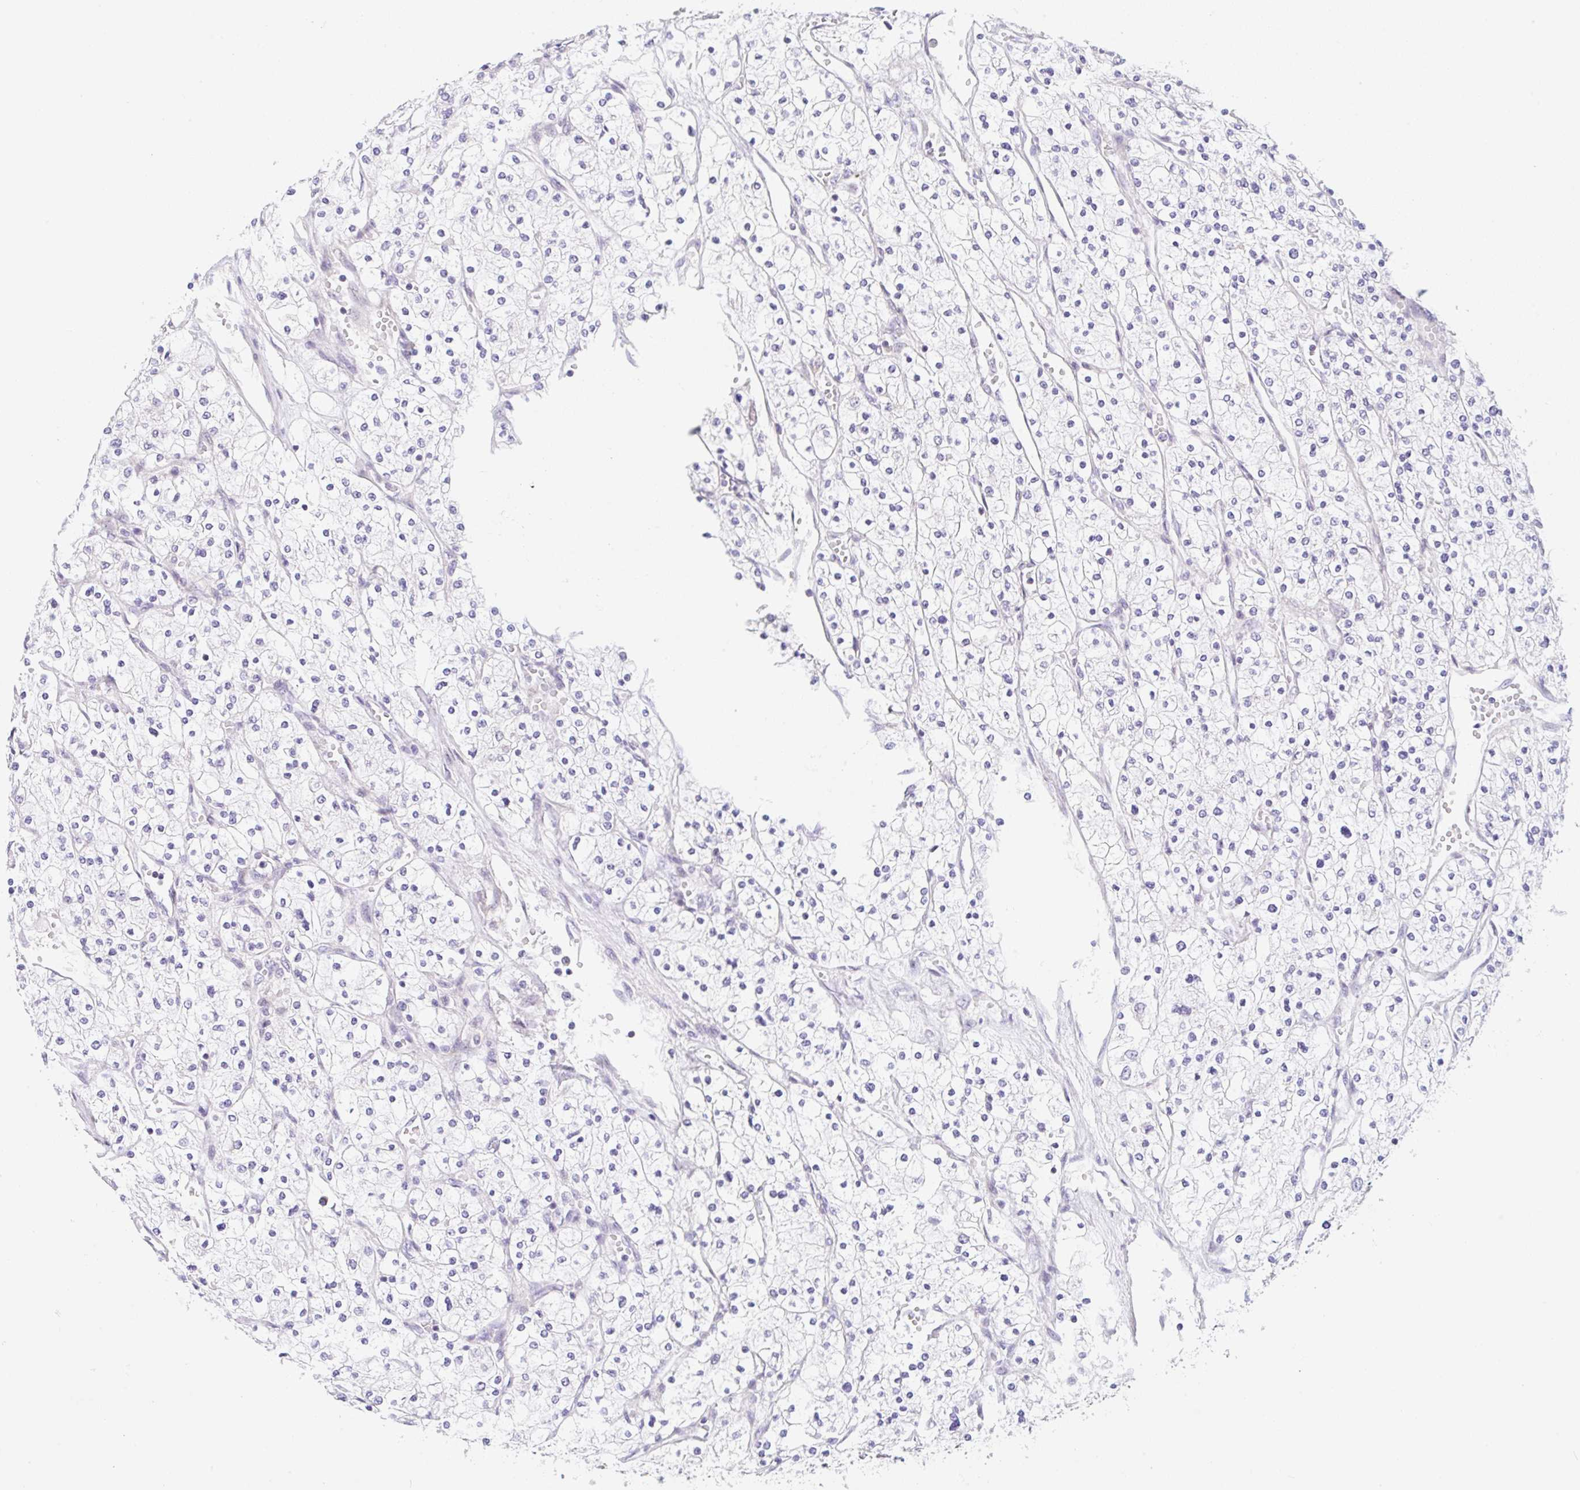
{"staining": {"intensity": "negative", "quantity": "none", "location": "none"}, "tissue": "renal cancer", "cell_type": "Tumor cells", "image_type": "cancer", "snomed": [{"axis": "morphology", "description": "Adenocarcinoma, NOS"}, {"axis": "topography", "description": "Kidney"}], "caption": "Protein analysis of renal cancer (adenocarcinoma) exhibits no significant expression in tumor cells.", "gene": "TBPL2", "patient": {"sex": "male", "age": 80}}